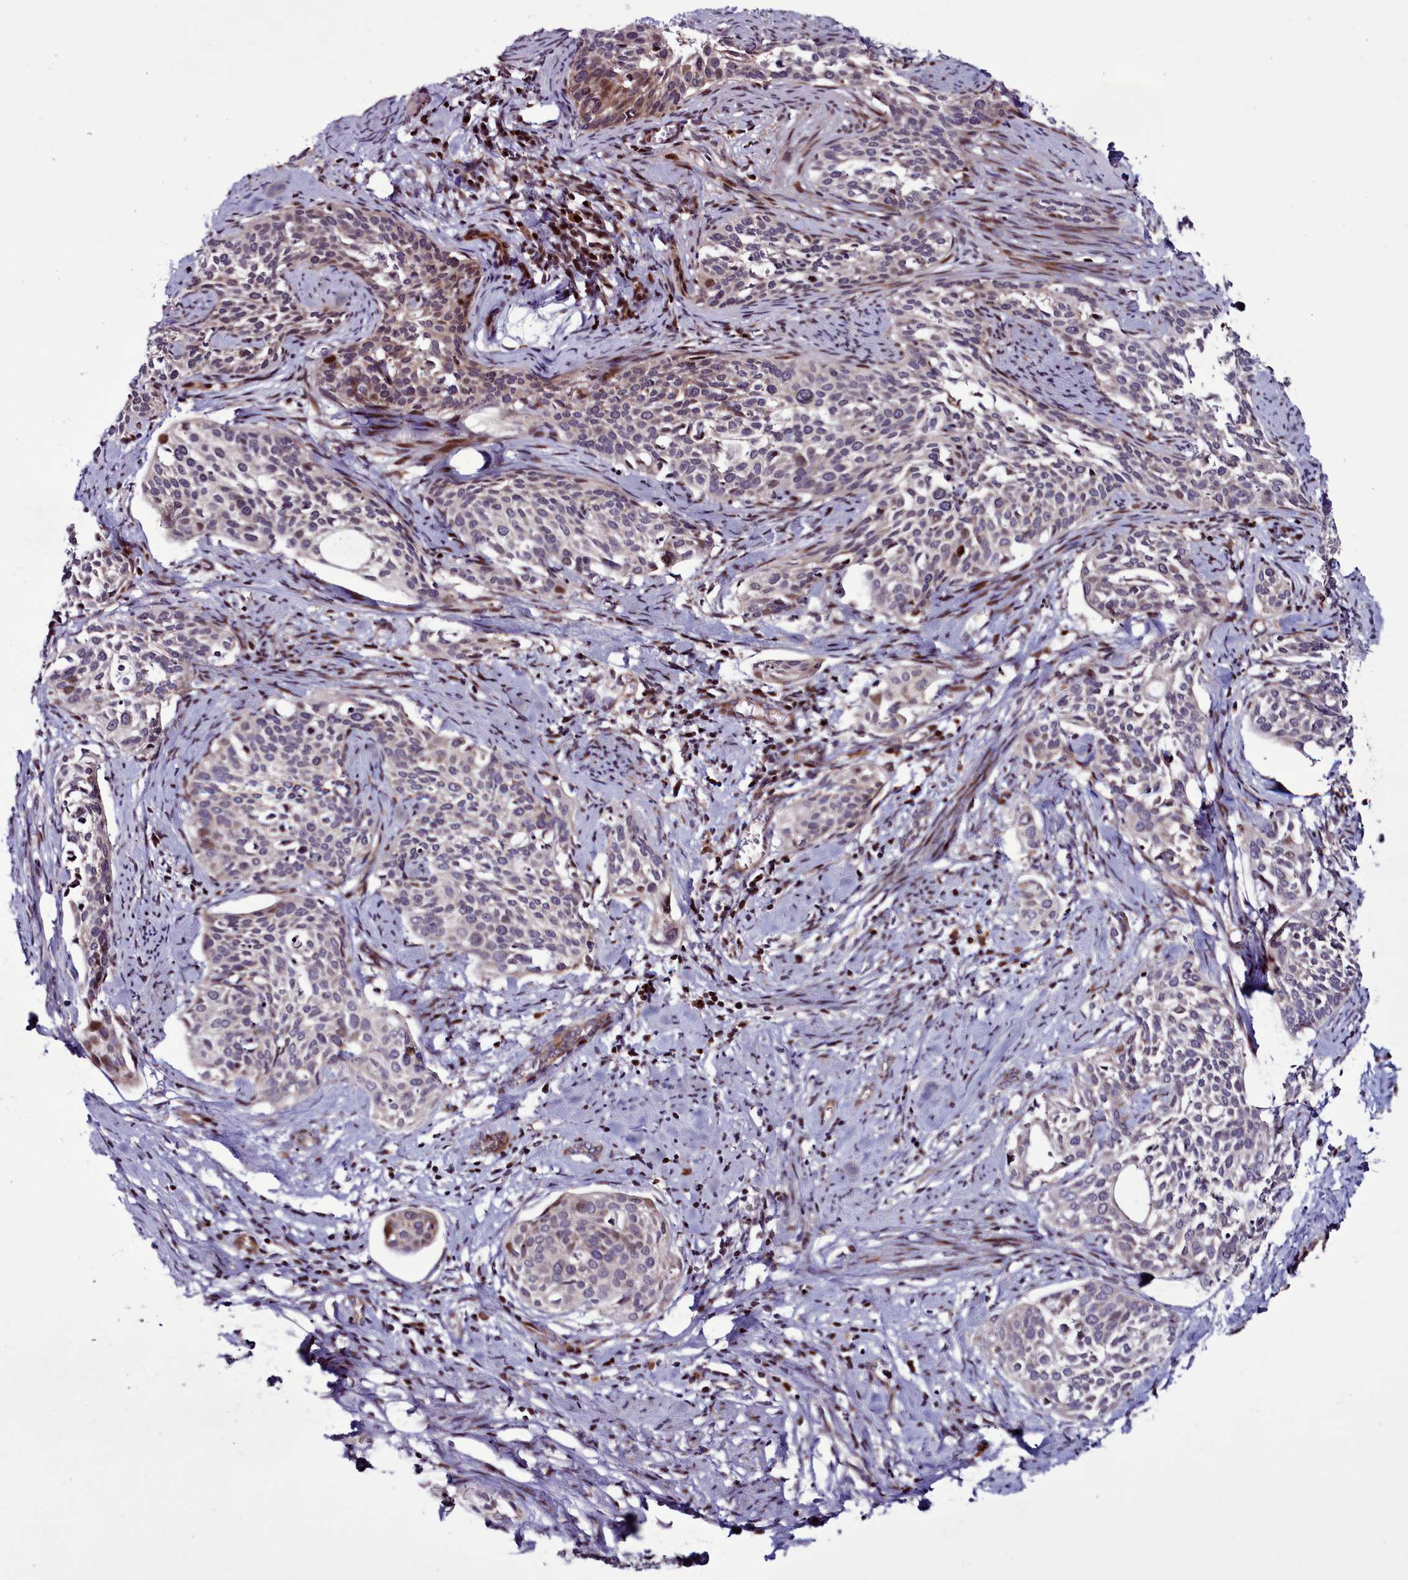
{"staining": {"intensity": "weak", "quantity": "<25%", "location": "cytoplasmic/membranous"}, "tissue": "cervical cancer", "cell_type": "Tumor cells", "image_type": "cancer", "snomed": [{"axis": "morphology", "description": "Squamous cell carcinoma, NOS"}, {"axis": "topography", "description": "Cervix"}], "caption": "Immunohistochemical staining of cervical cancer (squamous cell carcinoma) displays no significant staining in tumor cells. (DAB (3,3'-diaminobenzidine) immunohistochemistry visualized using brightfield microscopy, high magnification).", "gene": "WBP11", "patient": {"sex": "female", "age": 44}}